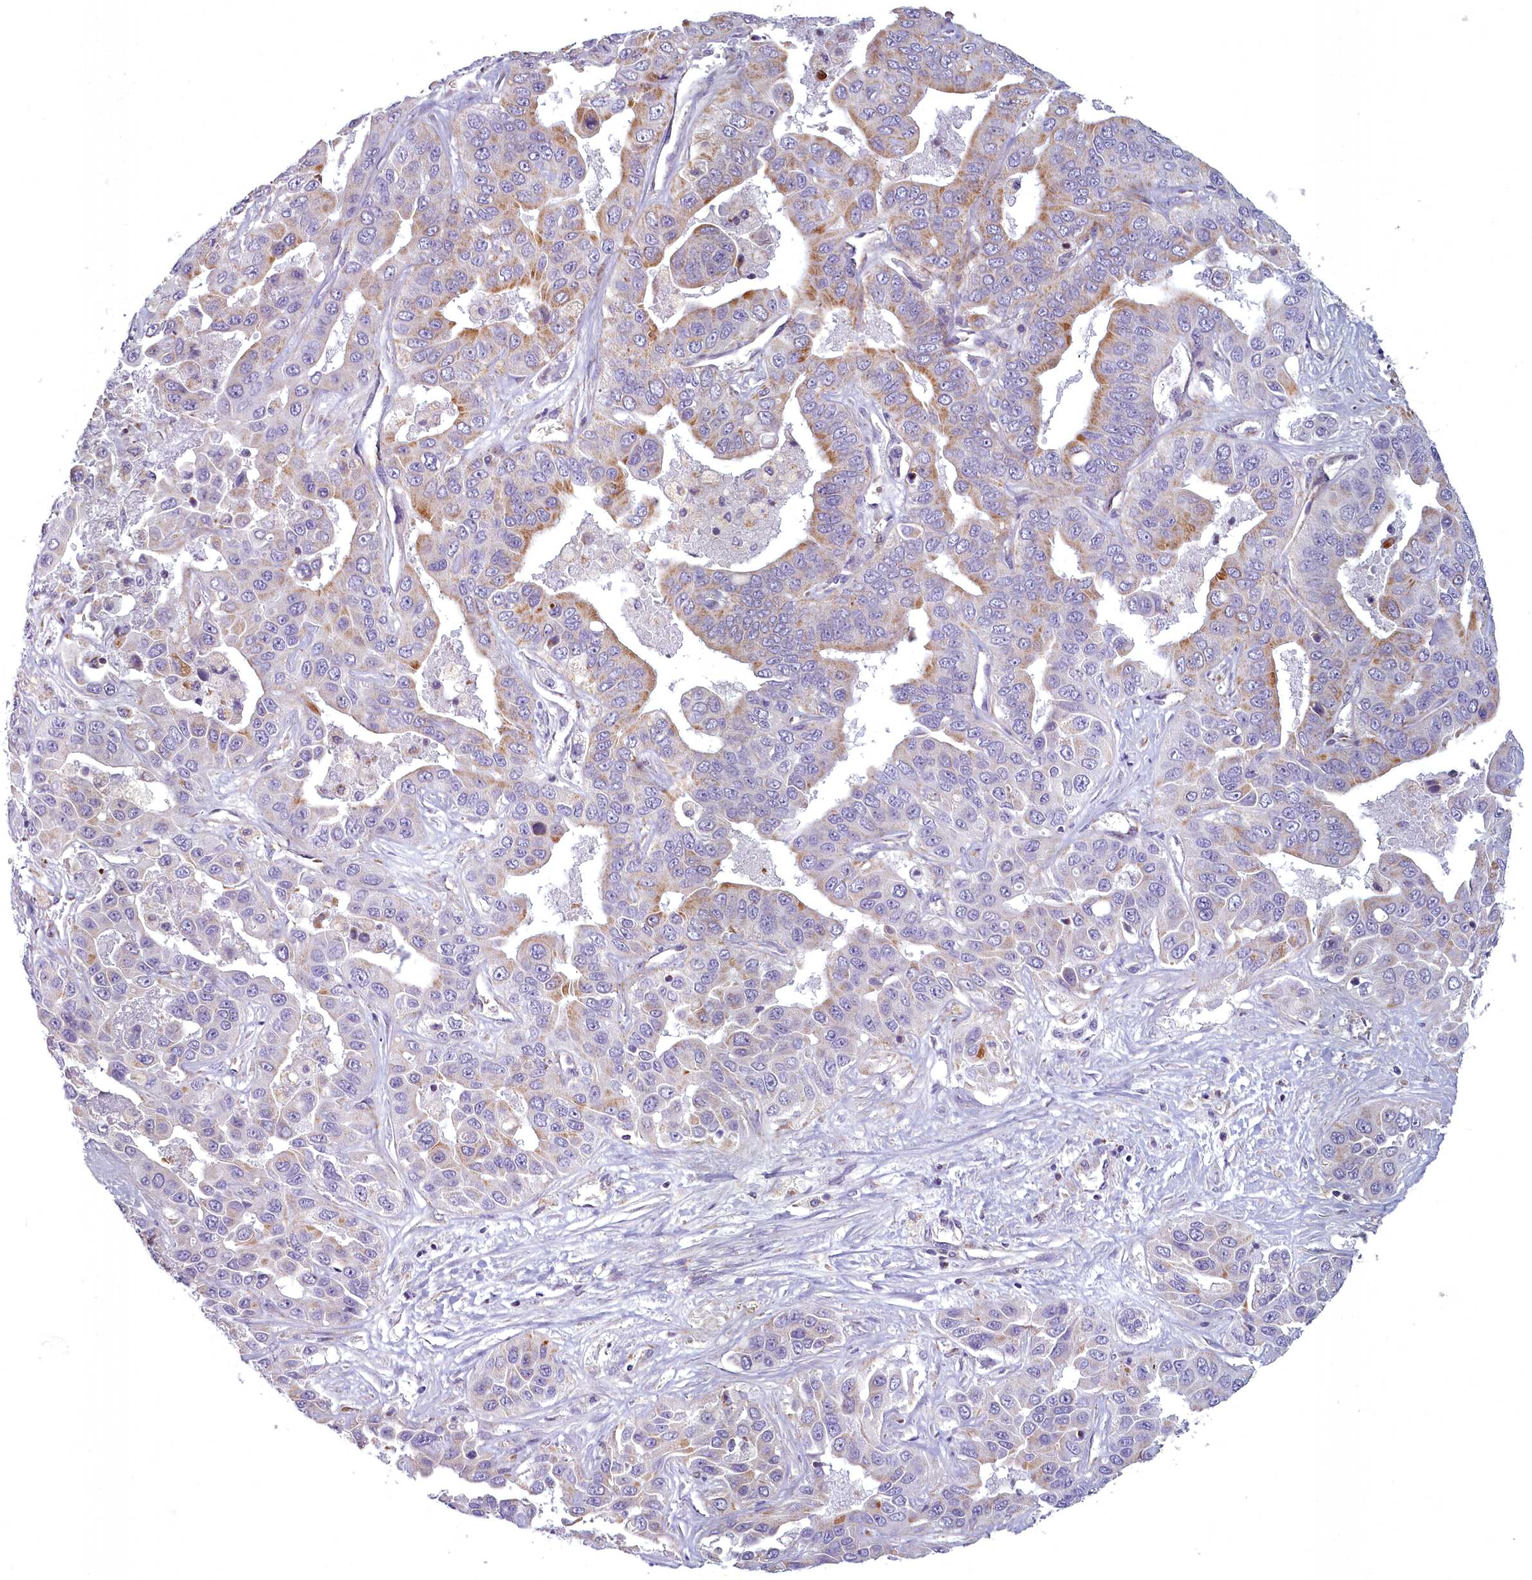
{"staining": {"intensity": "moderate", "quantity": "<25%", "location": "cytoplasmic/membranous"}, "tissue": "liver cancer", "cell_type": "Tumor cells", "image_type": "cancer", "snomed": [{"axis": "morphology", "description": "Cholangiocarcinoma"}, {"axis": "topography", "description": "Liver"}], "caption": "High-magnification brightfield microscopy of liver cancer stained with DAB (brown) and counterstained with hematoxylin (blue). tumor cells exhibit moderate cytoplasmic/membranous expression is seen in approximately<25% of cells. (DAB (3,3'-diaminobenzidine) IHC, brown staining for protein, blue staining for nuclei).", "gene": "ARL15", "patient": {"sex": "female", "age": 52}}